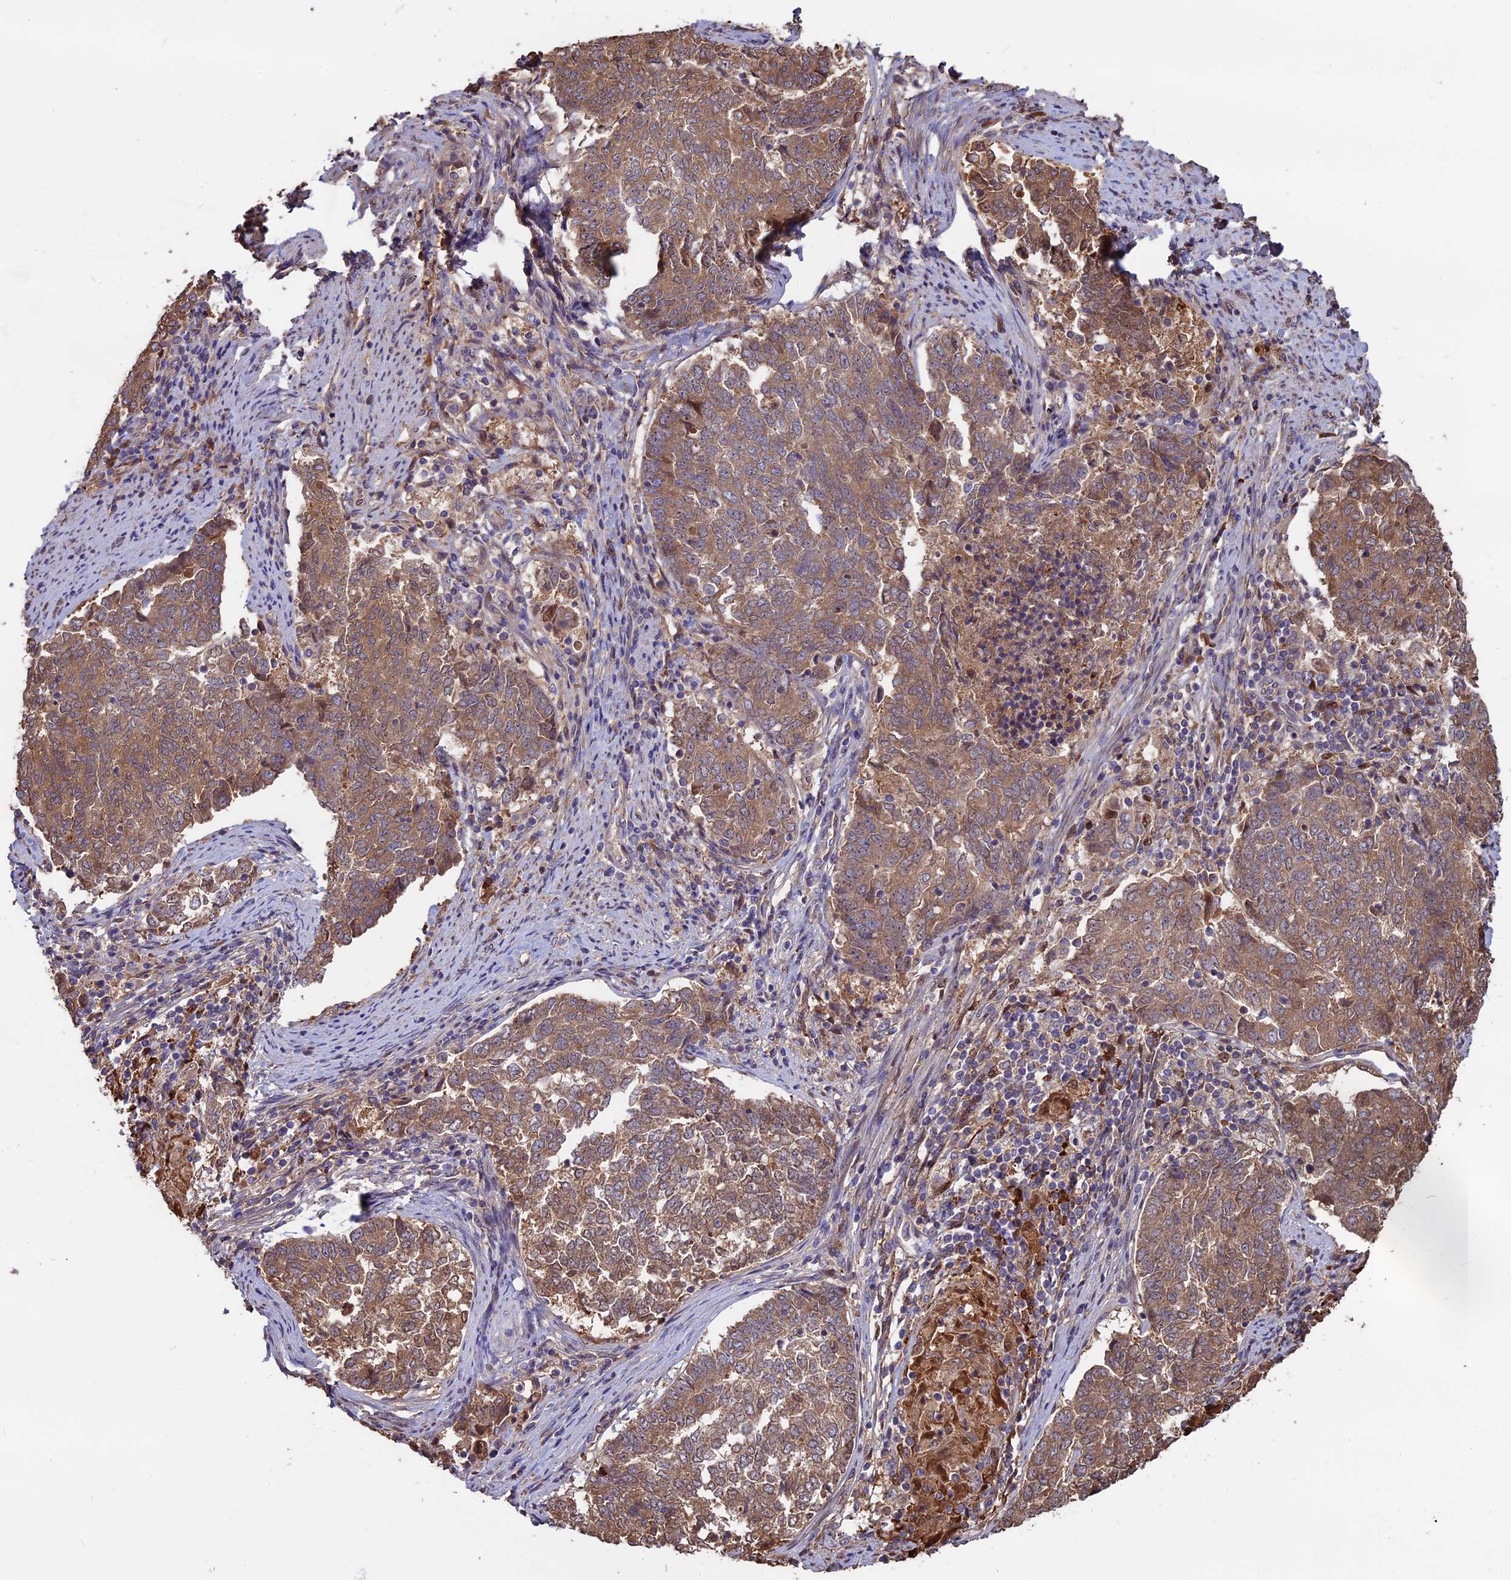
{"staining": {"intensity": "moderate", "quantity": ">75%", "location": "cytoplasmic/membranous"}, "tissue": "endometrial cancer", "cell_type": "Tumor cells", "image_type": "cancer", "snomed": [{"axis": "morphology", "description": "Adenocarcinoma, NOS"}, {"axis": "topography", "description": "Endometrium"}], "caption": "The photomicrograph demonstrates staining of adenocarcinoma (endometrial), revealing moderate cytoplasmic/membranous protein expression (brown color) within tumor cells.", "gene": "VWA3A", "patient": {"sex": "female", "age": 80}}